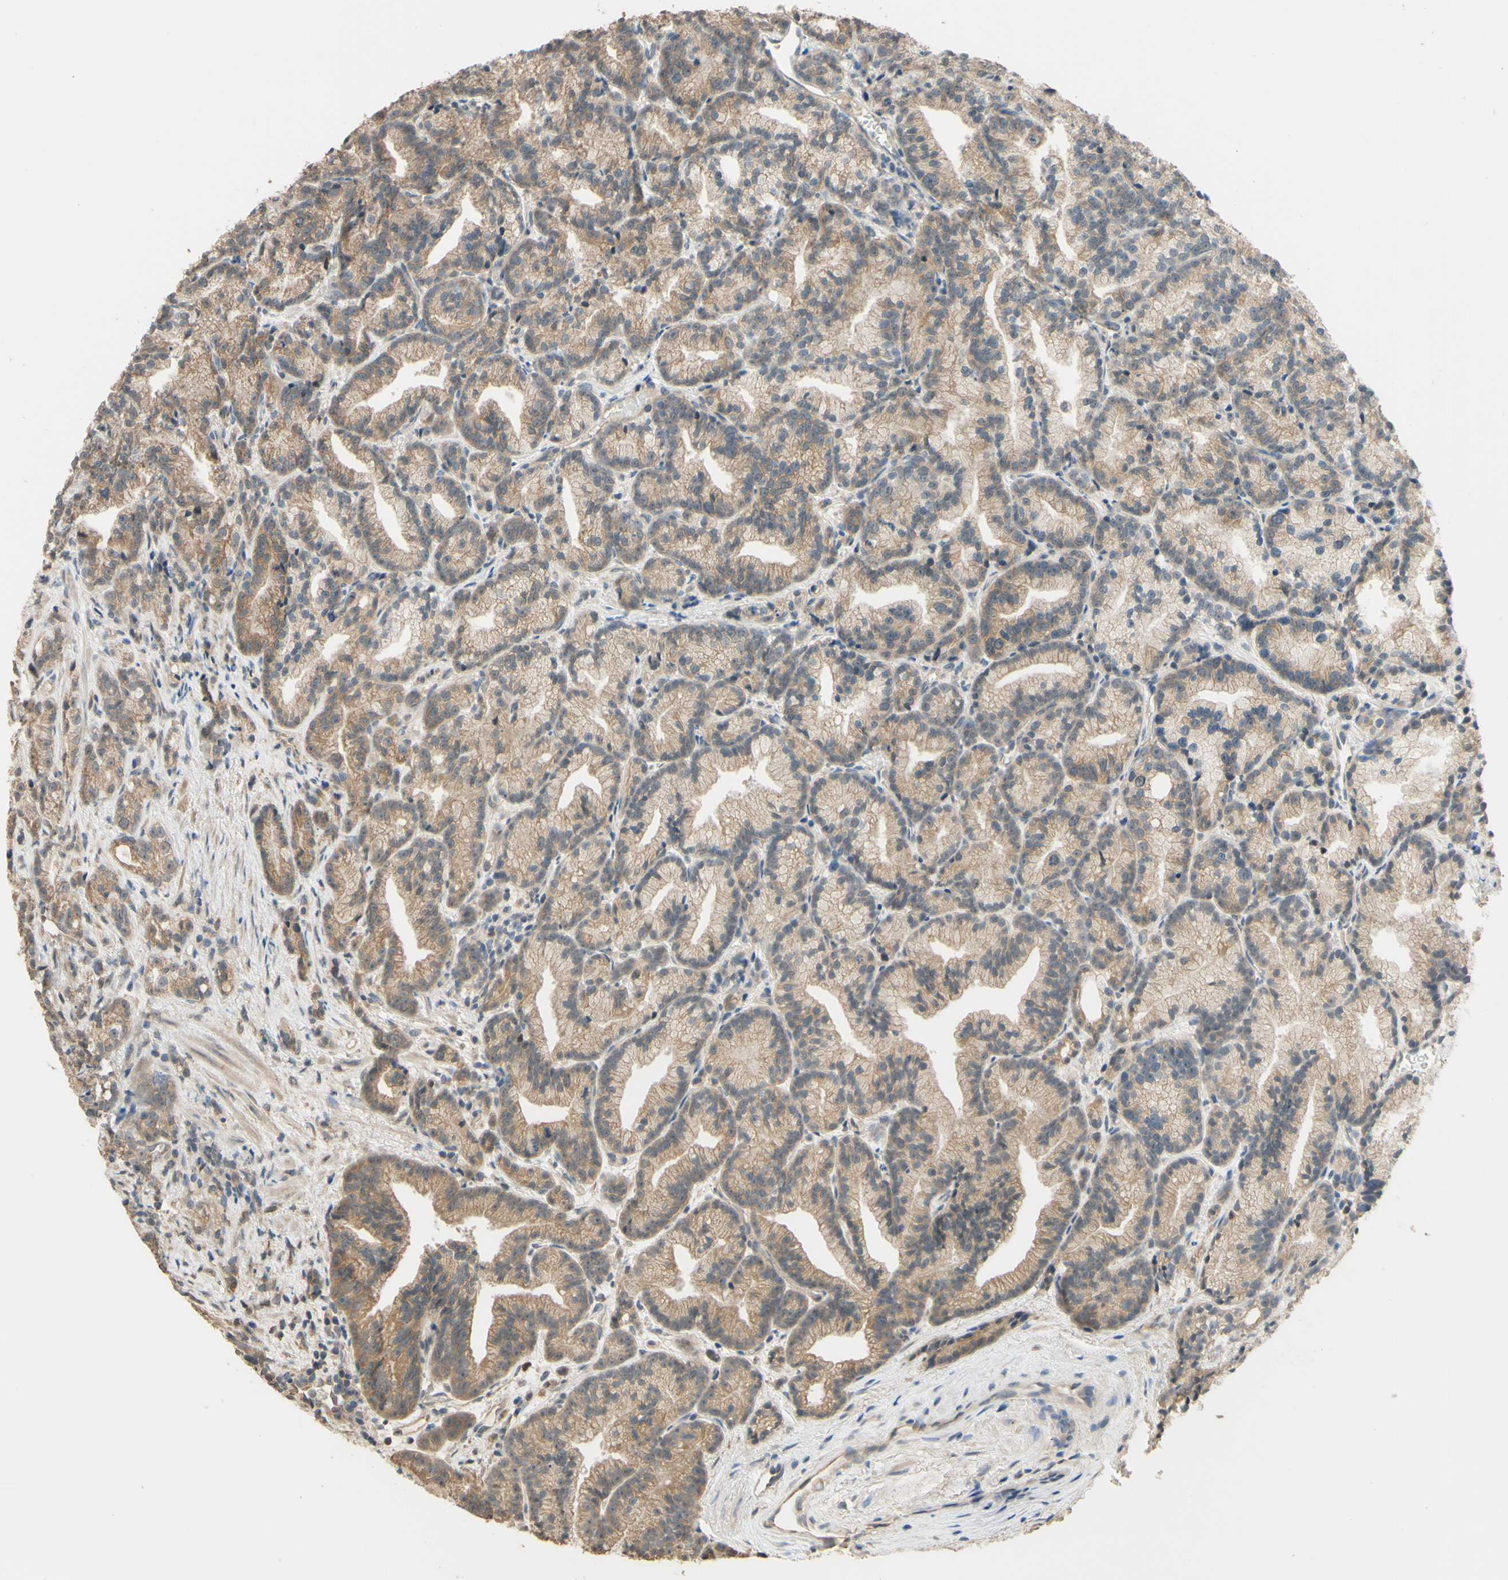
{"staining": {"intensity": "weak", "quantity": ">75%", "location": "cytoplasmic/membranous"}, "tissue": "prostate cancer", "cell_type": "Tumor cells", "image_type": "cancer", "snomed": [{"axis": "morphology", "description": "Adenocarcinoma, Low grade"}, {"axis": "topography", "description": "Prostate"}], "caption": "Immunohistochemical staining of prostate cancer (adenocarcinoma (low-grade)) demonstrates low levels of weak cytoplasmic/membranous protein positivity in about >75% of tumor cells.", "gene": "SMIM19", "patient": {"sex": "male", "age": 89}}